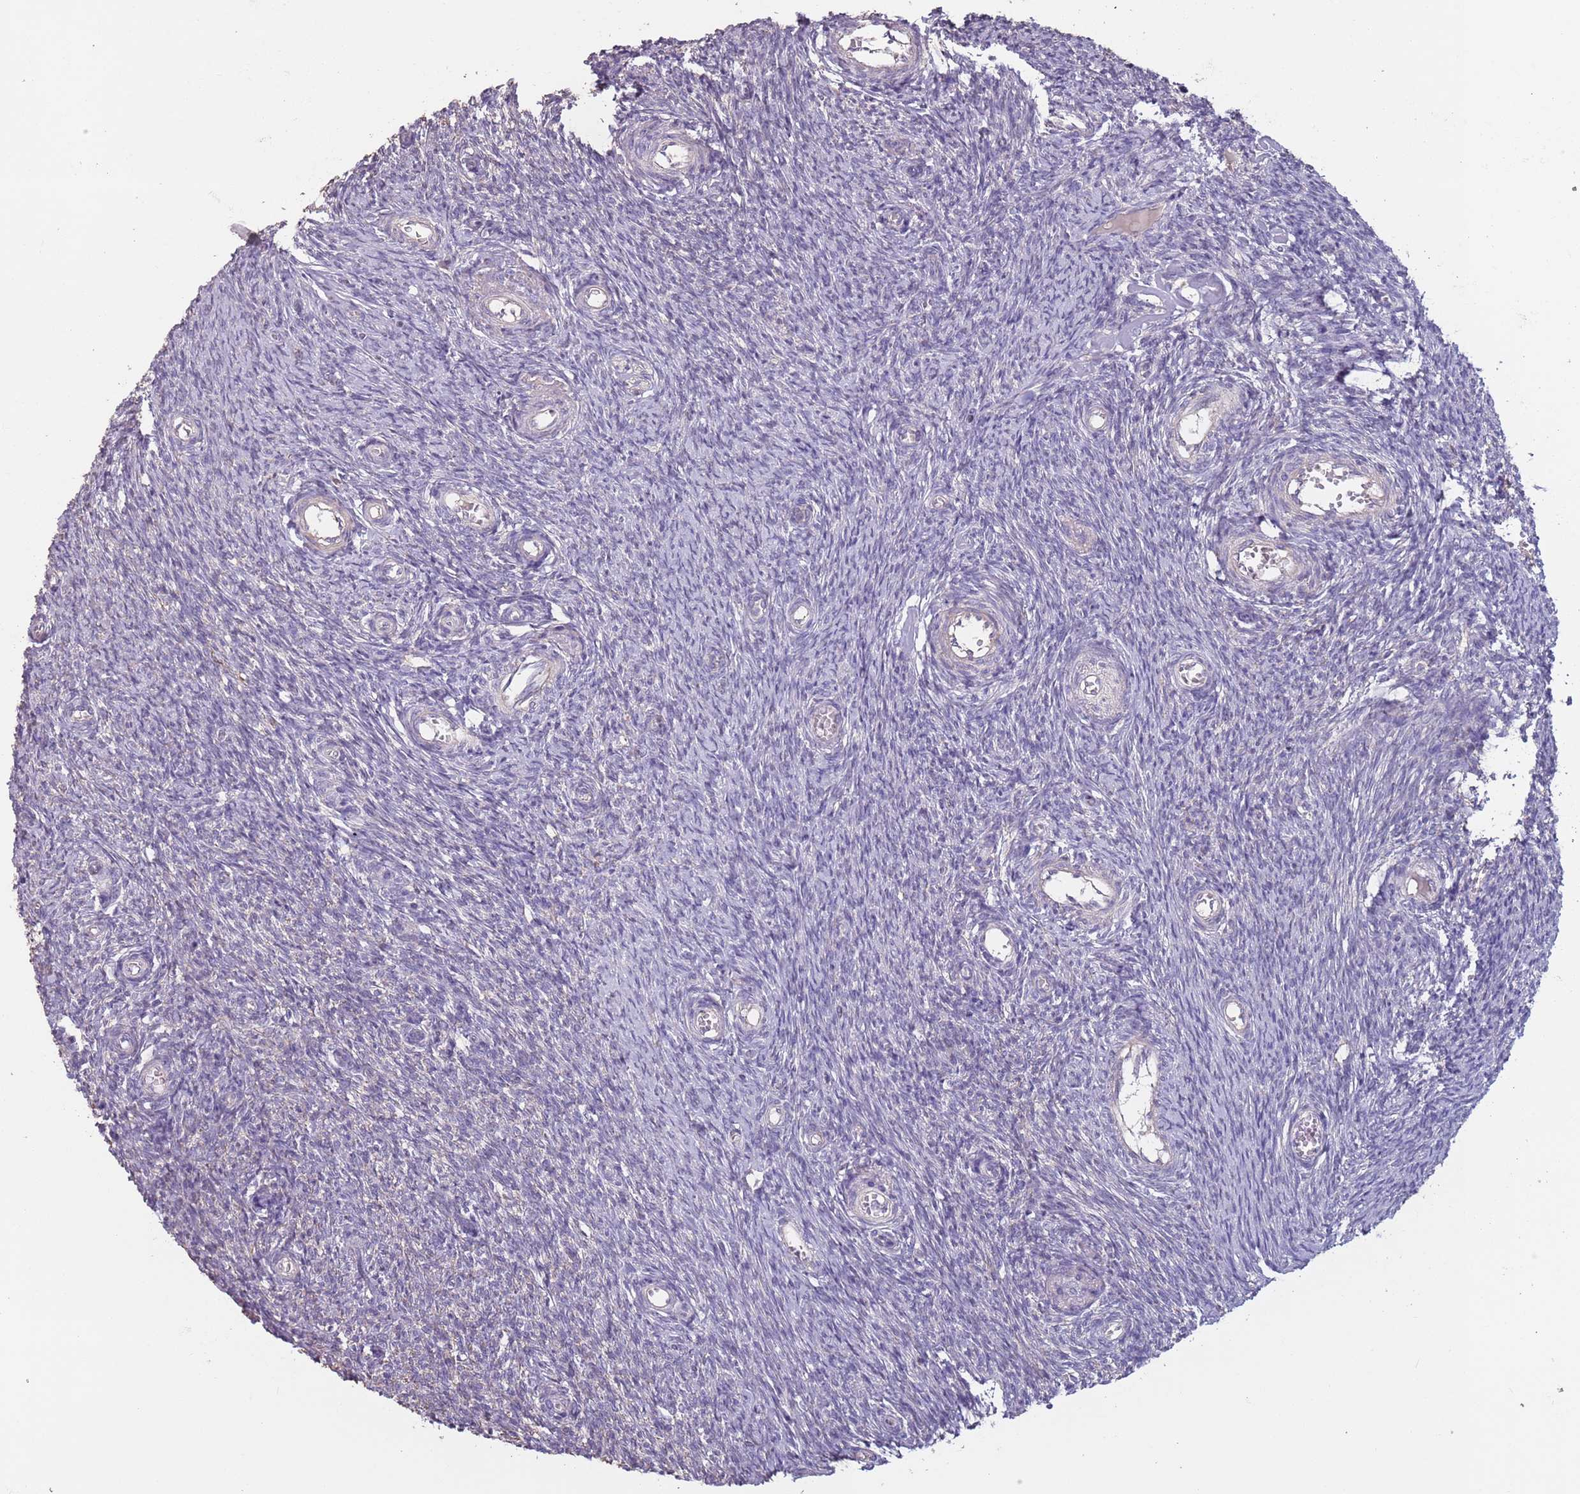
{"staining": {"intensity": "negative", "quantity": "none", "location": "none"}, "tissue": "ovary", "cell_type": "Ovarian stroma cells", "image_type": "normal", "snomed": [{"axis": "morphology", "description": "Normal tissue, NOS"}, {"axis": "topography", "description": "Ovary"}], "caption": "The histopathology image demonstrates no staining of ovarian stroma cells in benign ovary.", "gene": "MBD3L1", "patient": {"sex": "female", "age": 44}}